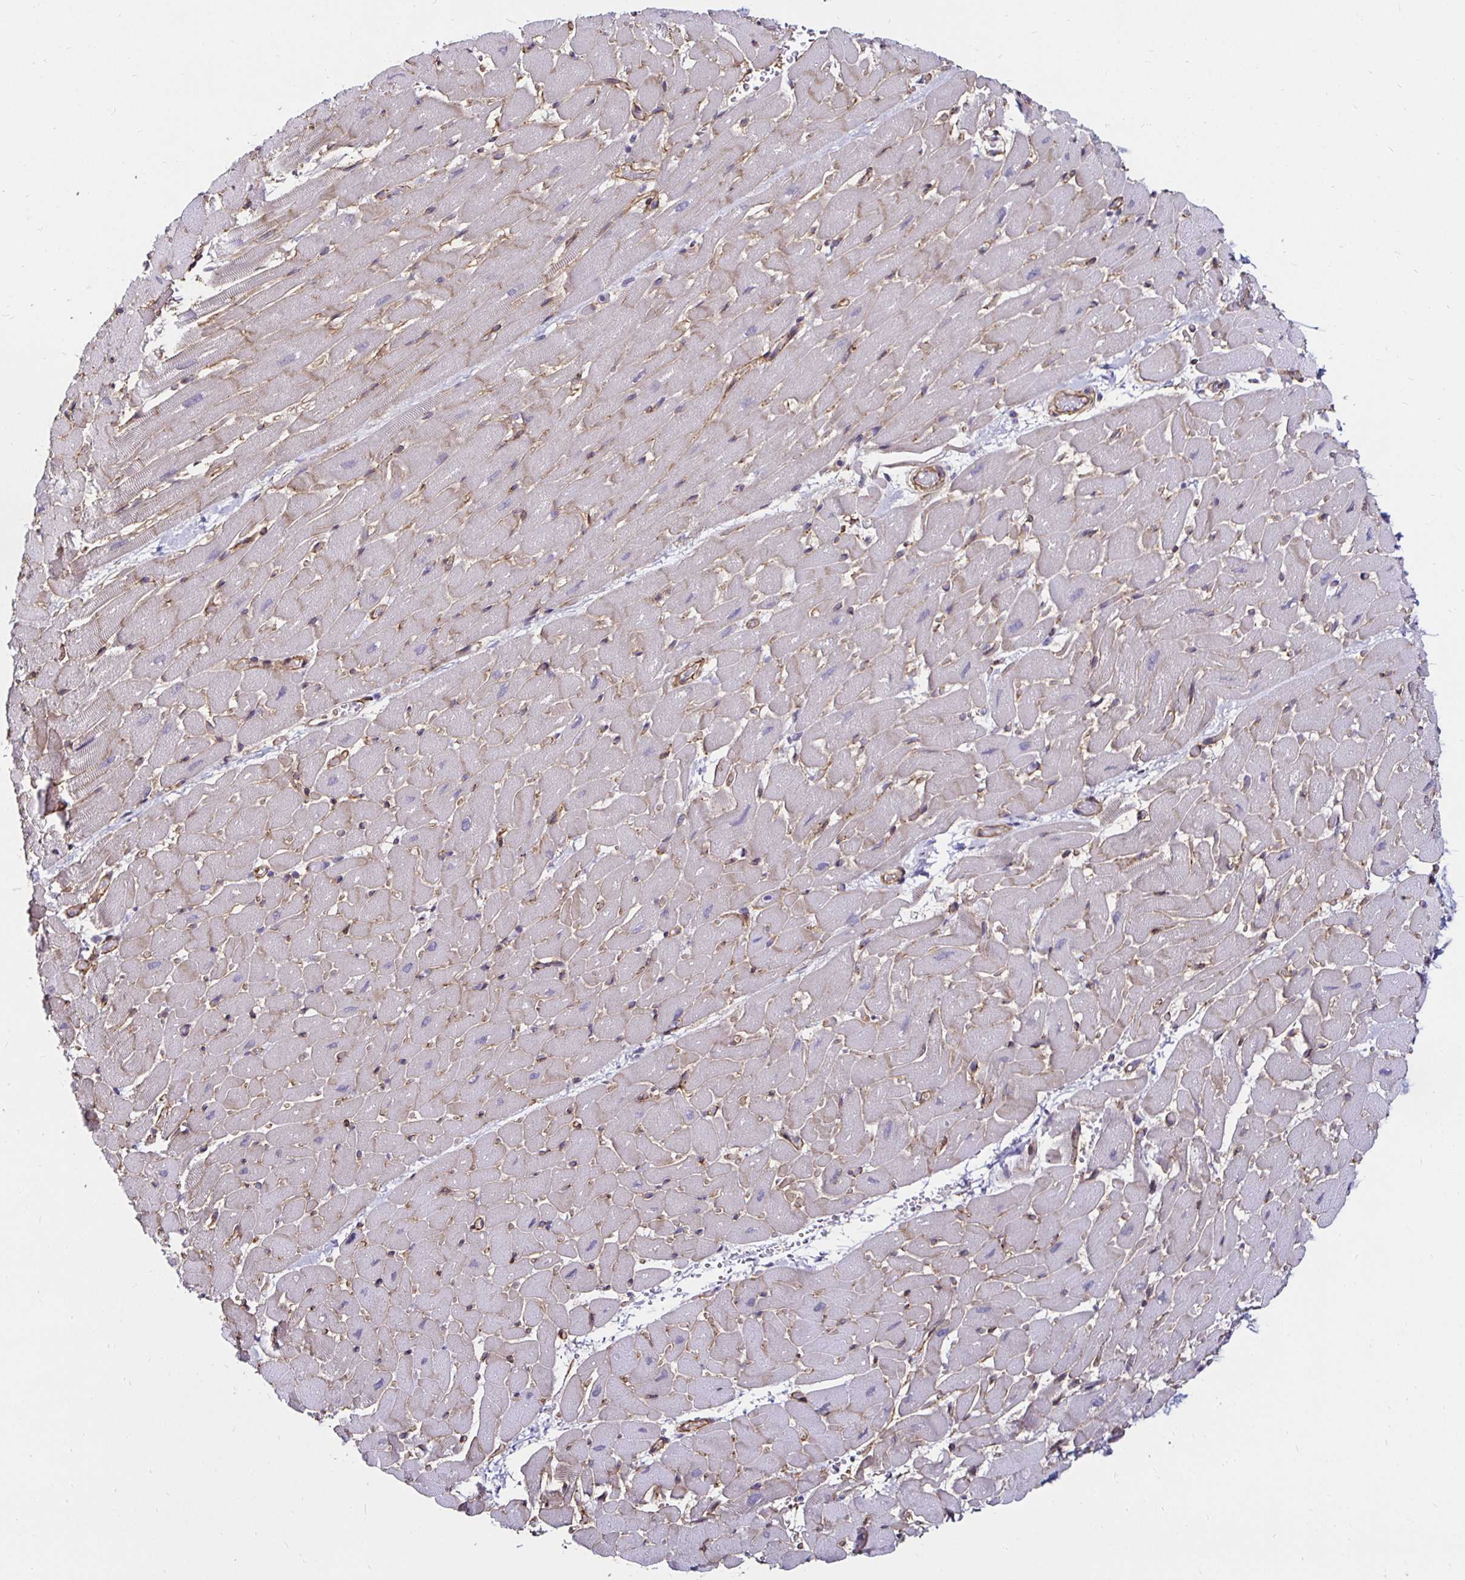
{"staining": {"intensity": "negative", "quantity": "none", "location": "none"}, "tissue": "heart muscle", "cell_type": "Cardiomyocytes", "image_type": "normal", "snomed": [{"axis": "morphology", "description": "Normal tissue, NOS"}, {"axis": "topography", "description": "Heart"}], "caption": "DAB immunohistochemical staining of normal human heart muscle exhibits no significant positivity in cardiomyocytes. (DAB (3,3'-diaminobenzidine) immunohistochemistry (IHC), high magnification).", "gene": "ITGB1", "patient": {"sex": "male", "age": 37}}